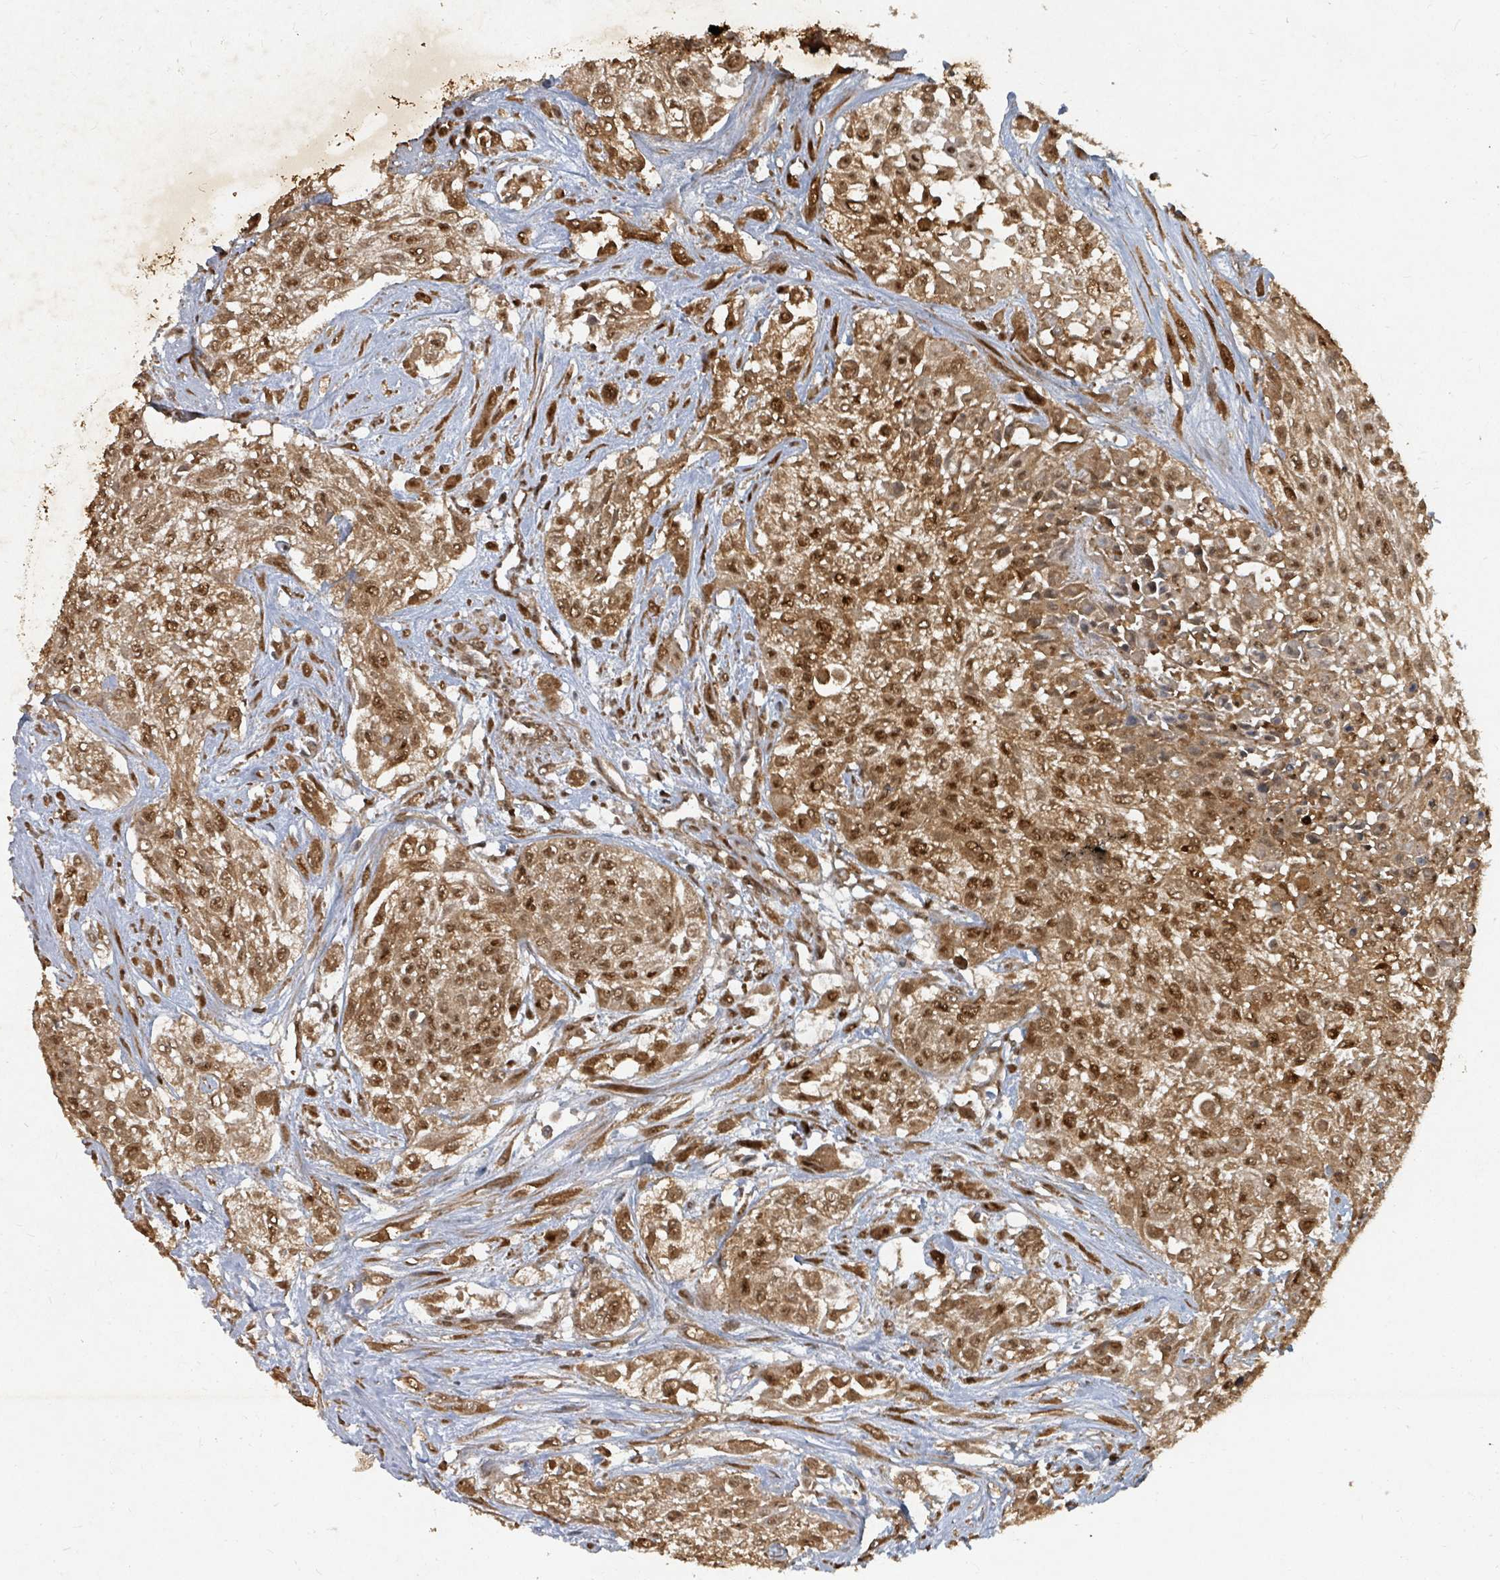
{"staining": {"intensity": "moderate", "quantity": ">75%", "location": "cytoplasmic/membranous,nuclear"}, "tissue": "urothelial cancer", "cell_type": "Tumor cells", "image_type": "cancer", "snomed": [{"axis": "morphology", "description": "Urothelial carcinoma, High grade"}, {"axis": "topography", "description": "Urinary bladder"}], "caption": "The micrograph exhibits a brown stain indicating the presence of a protein in the cytoplasmic/membranous and nuclear of tumor cells in urothelial cancer.", "gene": "KDM4E", "patient": {"sex": "male", "age": 67}}